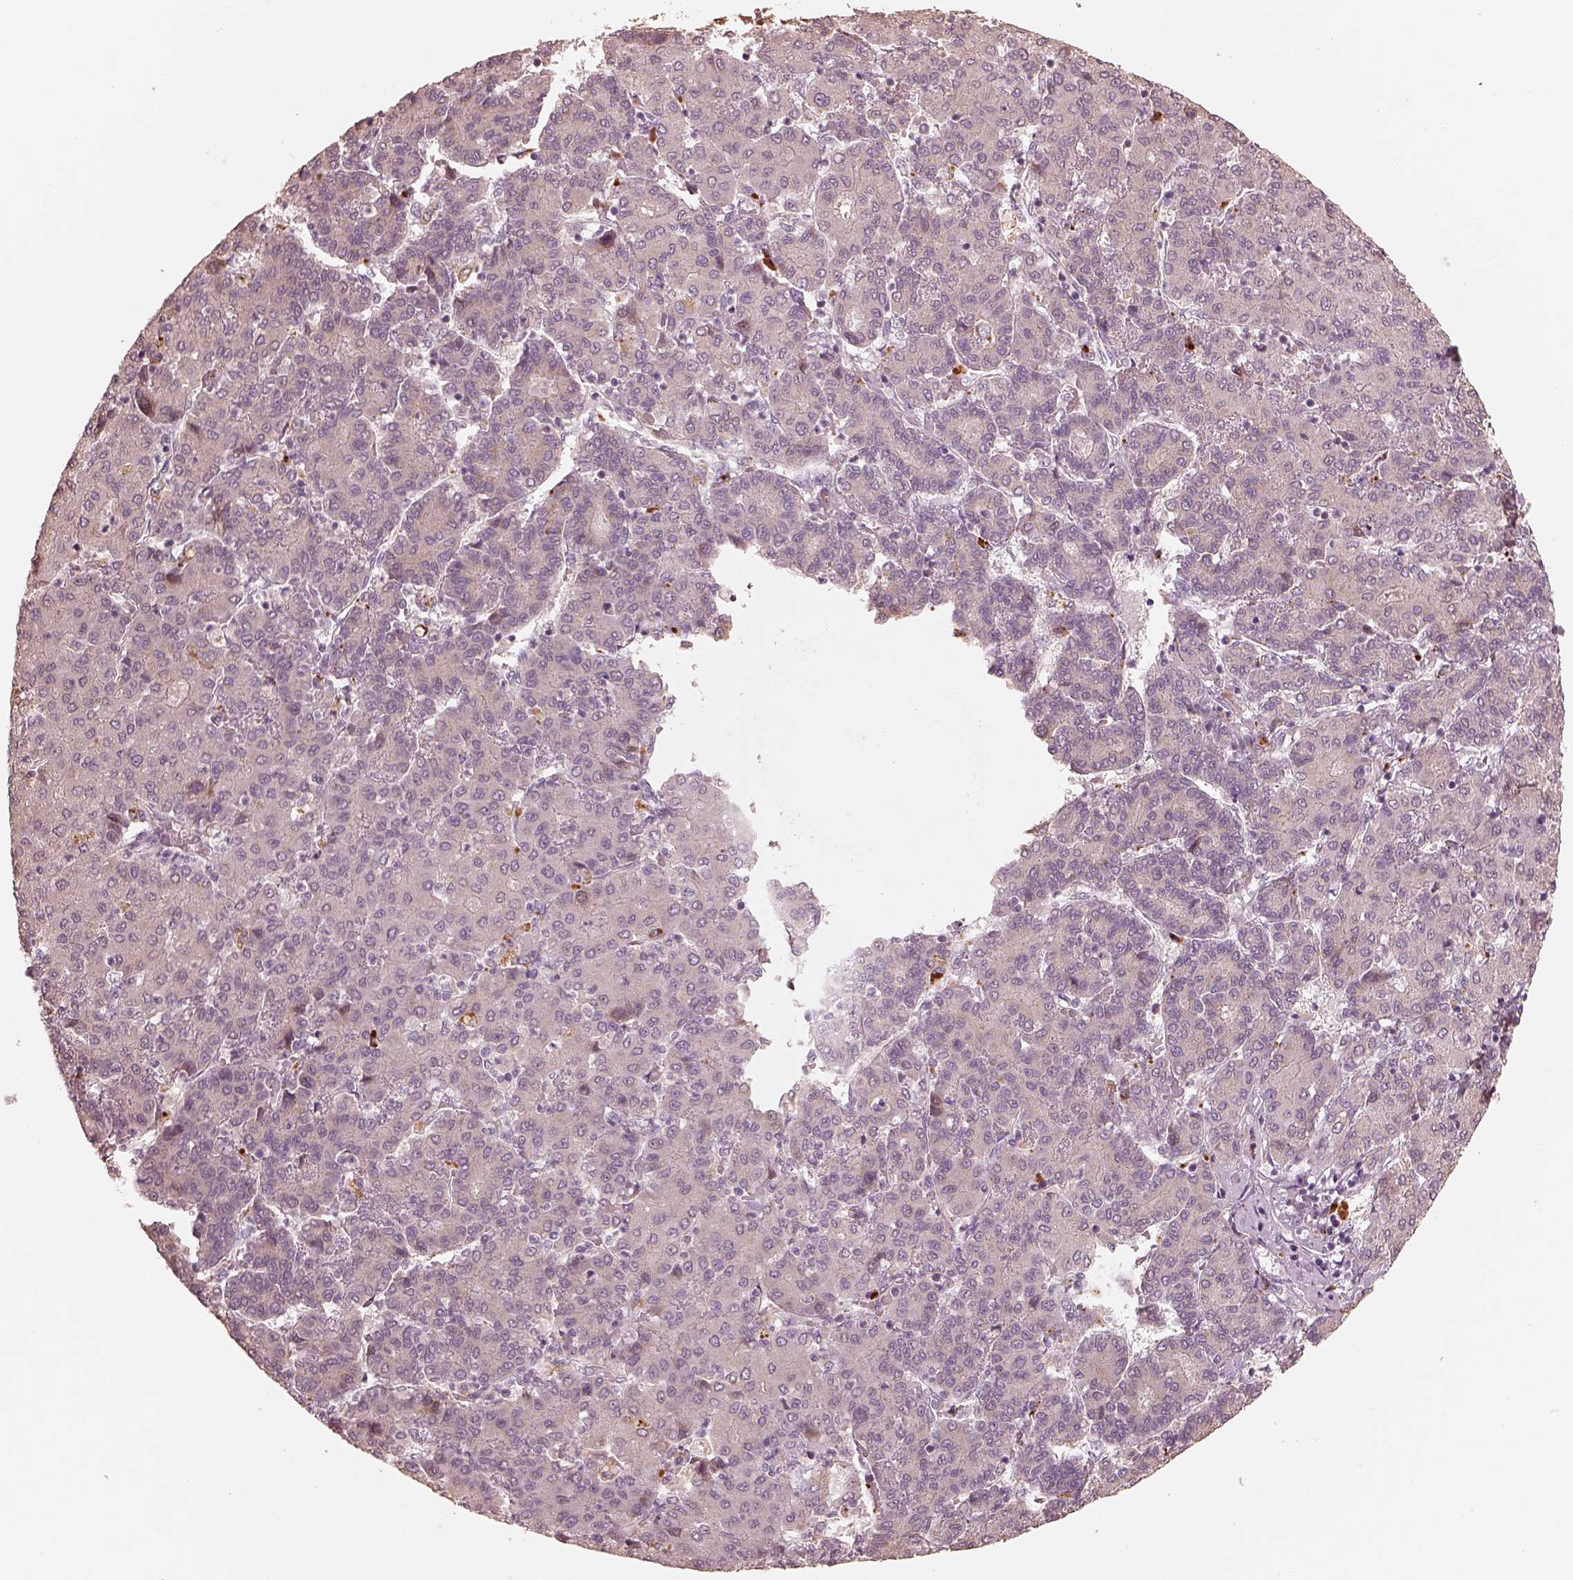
{"staining": {"intensity": "negative", "quantity": "none", "location": "none"}, "tissue": "liver cancer", "cell_type": "Tumor cells", "image_type": "cancer", "snomed": [{"axis": "morphology", "description": "Carcinoma, Hepatocellular, NOS"}, {"axis": "topography", "description": "Liver"}], "caption": "The micrograph demonstrates no staining of tumor cells in liver cancer.", "gene": "SLC25A46", "patient": {"sex": "male", "age": 65}}